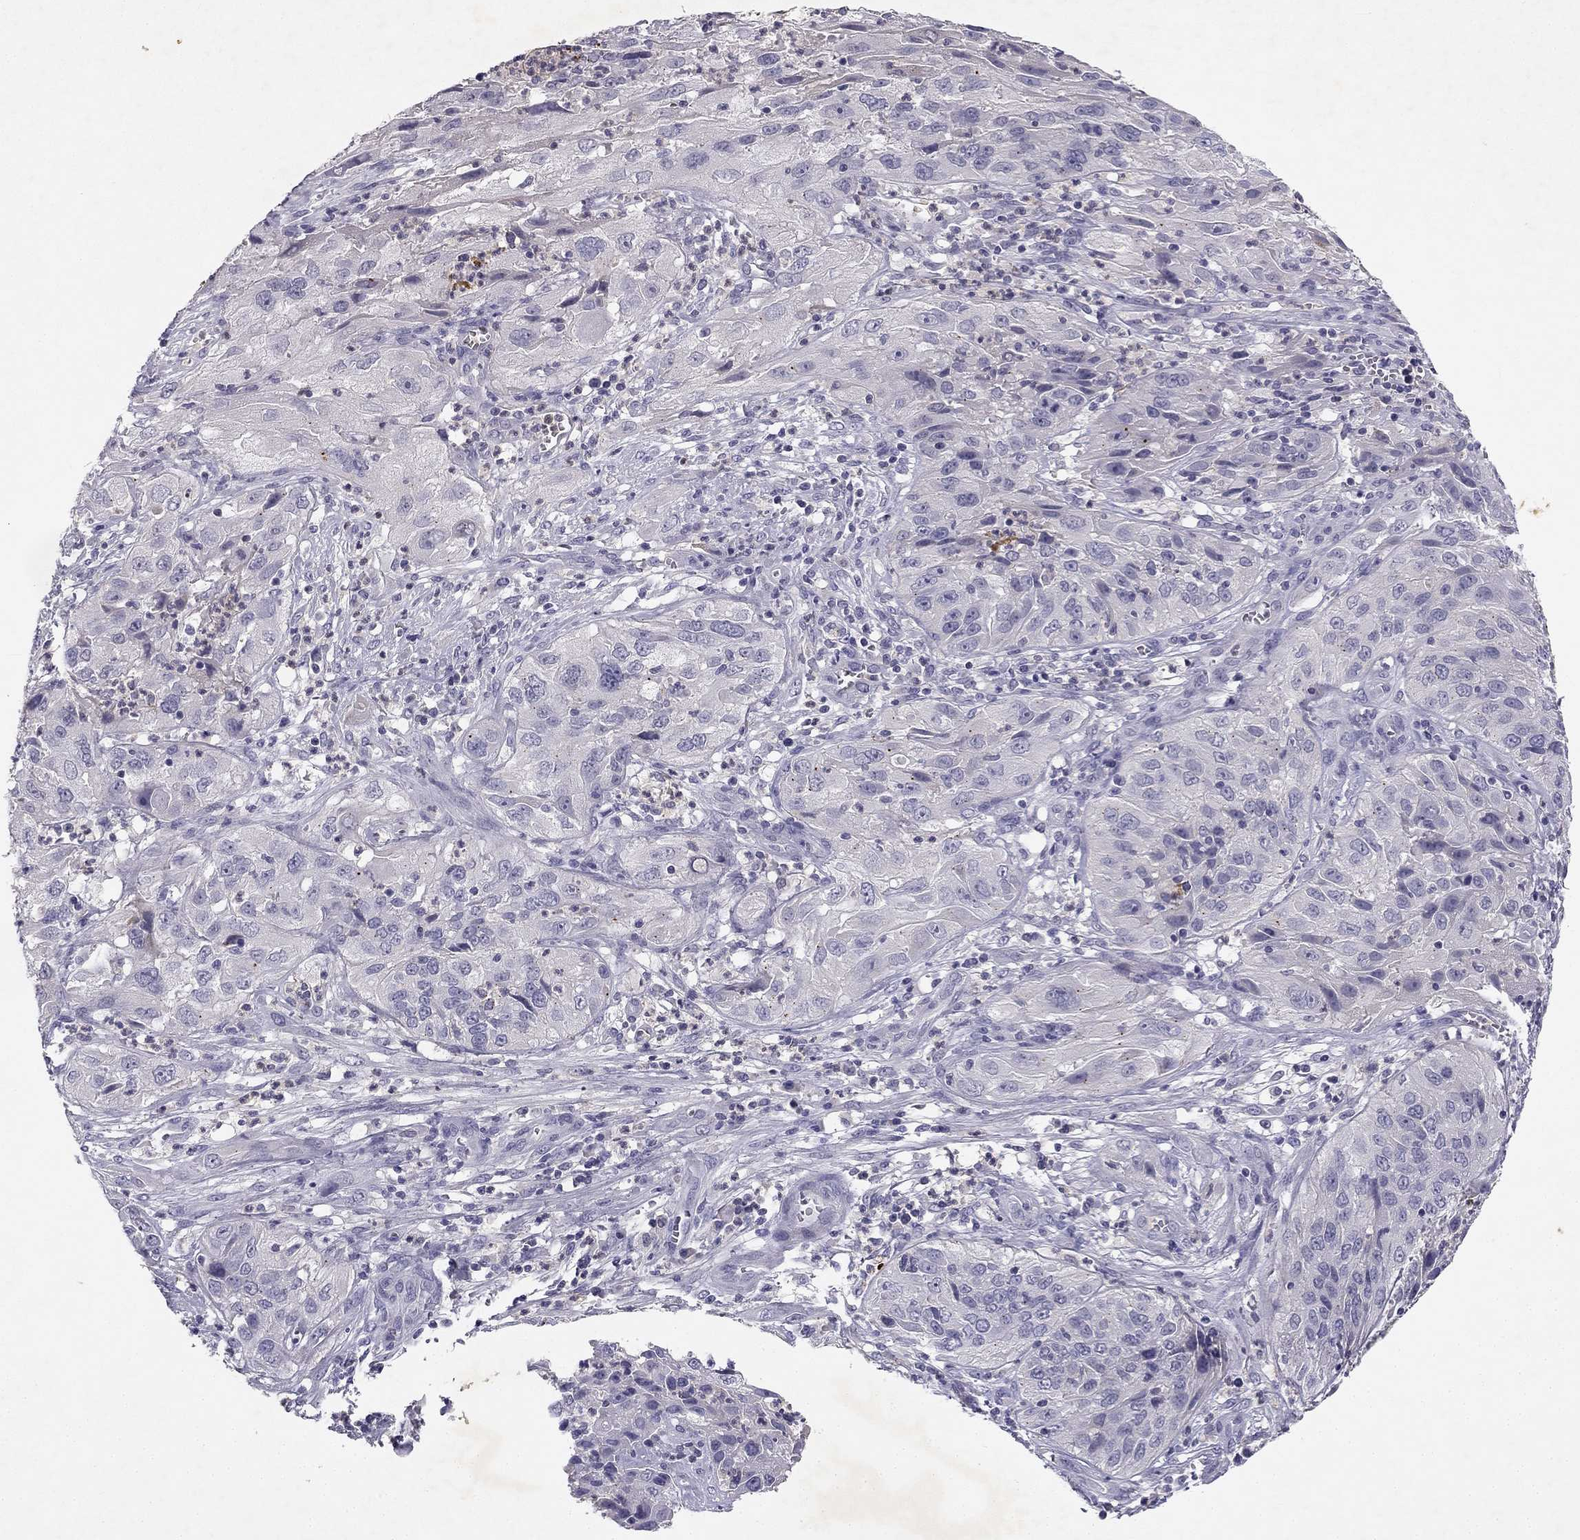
{"staining": {"intensity": "negative", "quantity": "none", "location": "none"}, "tissue": "cervical cancer", "cell_type": "Tumor cells", "image_type": "cancer", "snomed": [{"axis": "morphology", "description": "Squamous cell carcinoma, NOS"}, {"axis": "topography", "description": "Cervix"}], "caption": "Immunohistochemistry (IHC) micrograph of neoplastic tissue: human cervical cancer stained with DAB demonstrates no significant protein positivity in tumor cells.", "gene": "SLC6A4", "patient": {"sex": "female", "age": 32}}